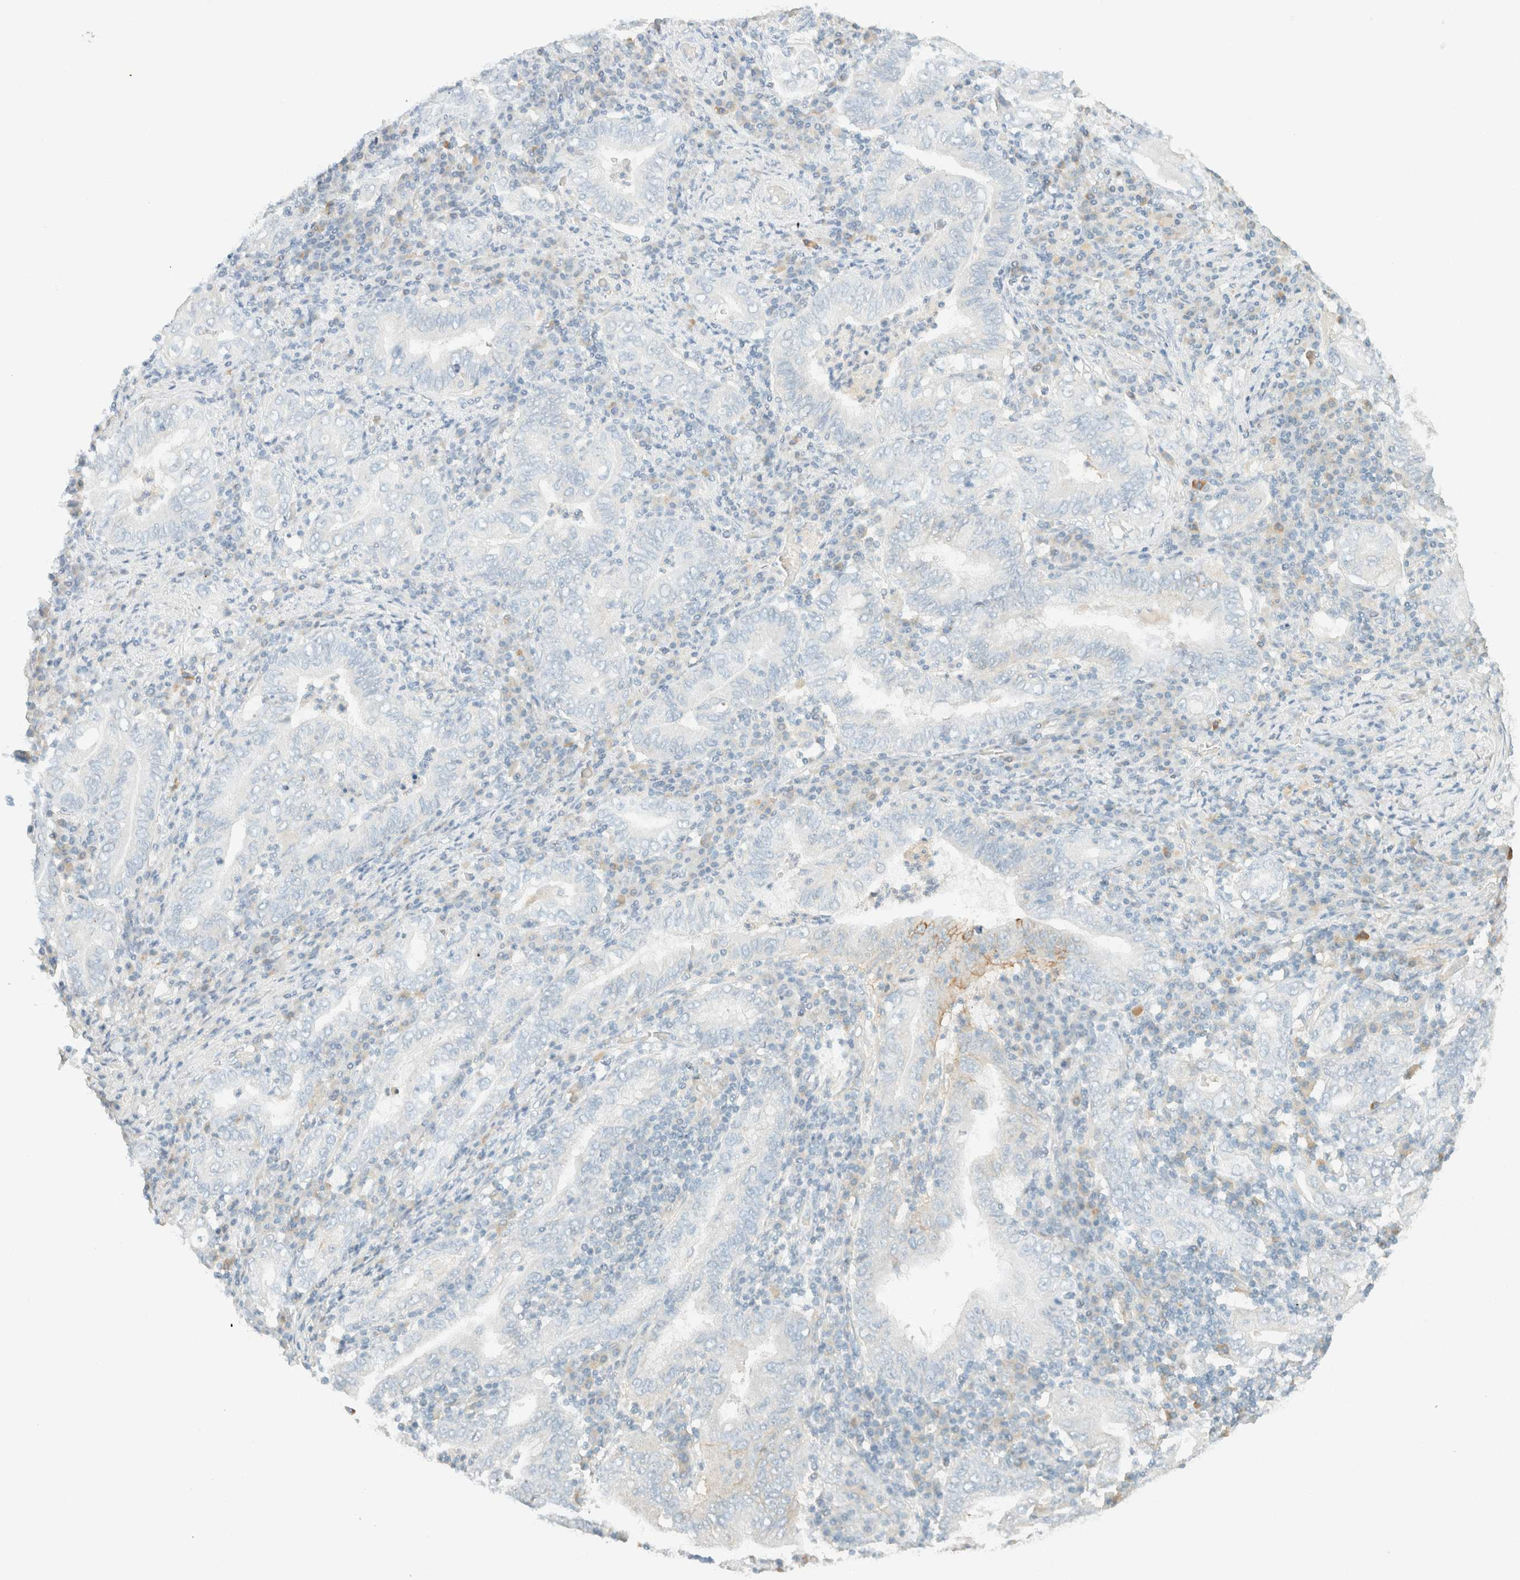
{"staining": {"intensity": "moderate", "quantity": "<25%", "location": "cytoplasmic/membranous"}, "tissue": "stomach cancer", "cell_type": "Tumor cells", "image_type": "cancer", "snomed": [{"axis": "morphology", "description": "Normal tissue, NOS"}, {"axis": "morphology", "description": "Adenocarcinoma, NOS"}, {"axis": "topography", "description": "Esophagus"}, {"axis": "topography", "description": "Stomach, upper"}, {"axis": "topography", "description": "Peripheral nerve tissue"}], "caption": "The photomicrograph reveals a brown stain indicating the presence of a protein in the cytoplasmic/membranous of tumor cells in stomach adenocarcinoma.", "gene": "GPA33", "patient": {"sex": "male", "age": 62}}